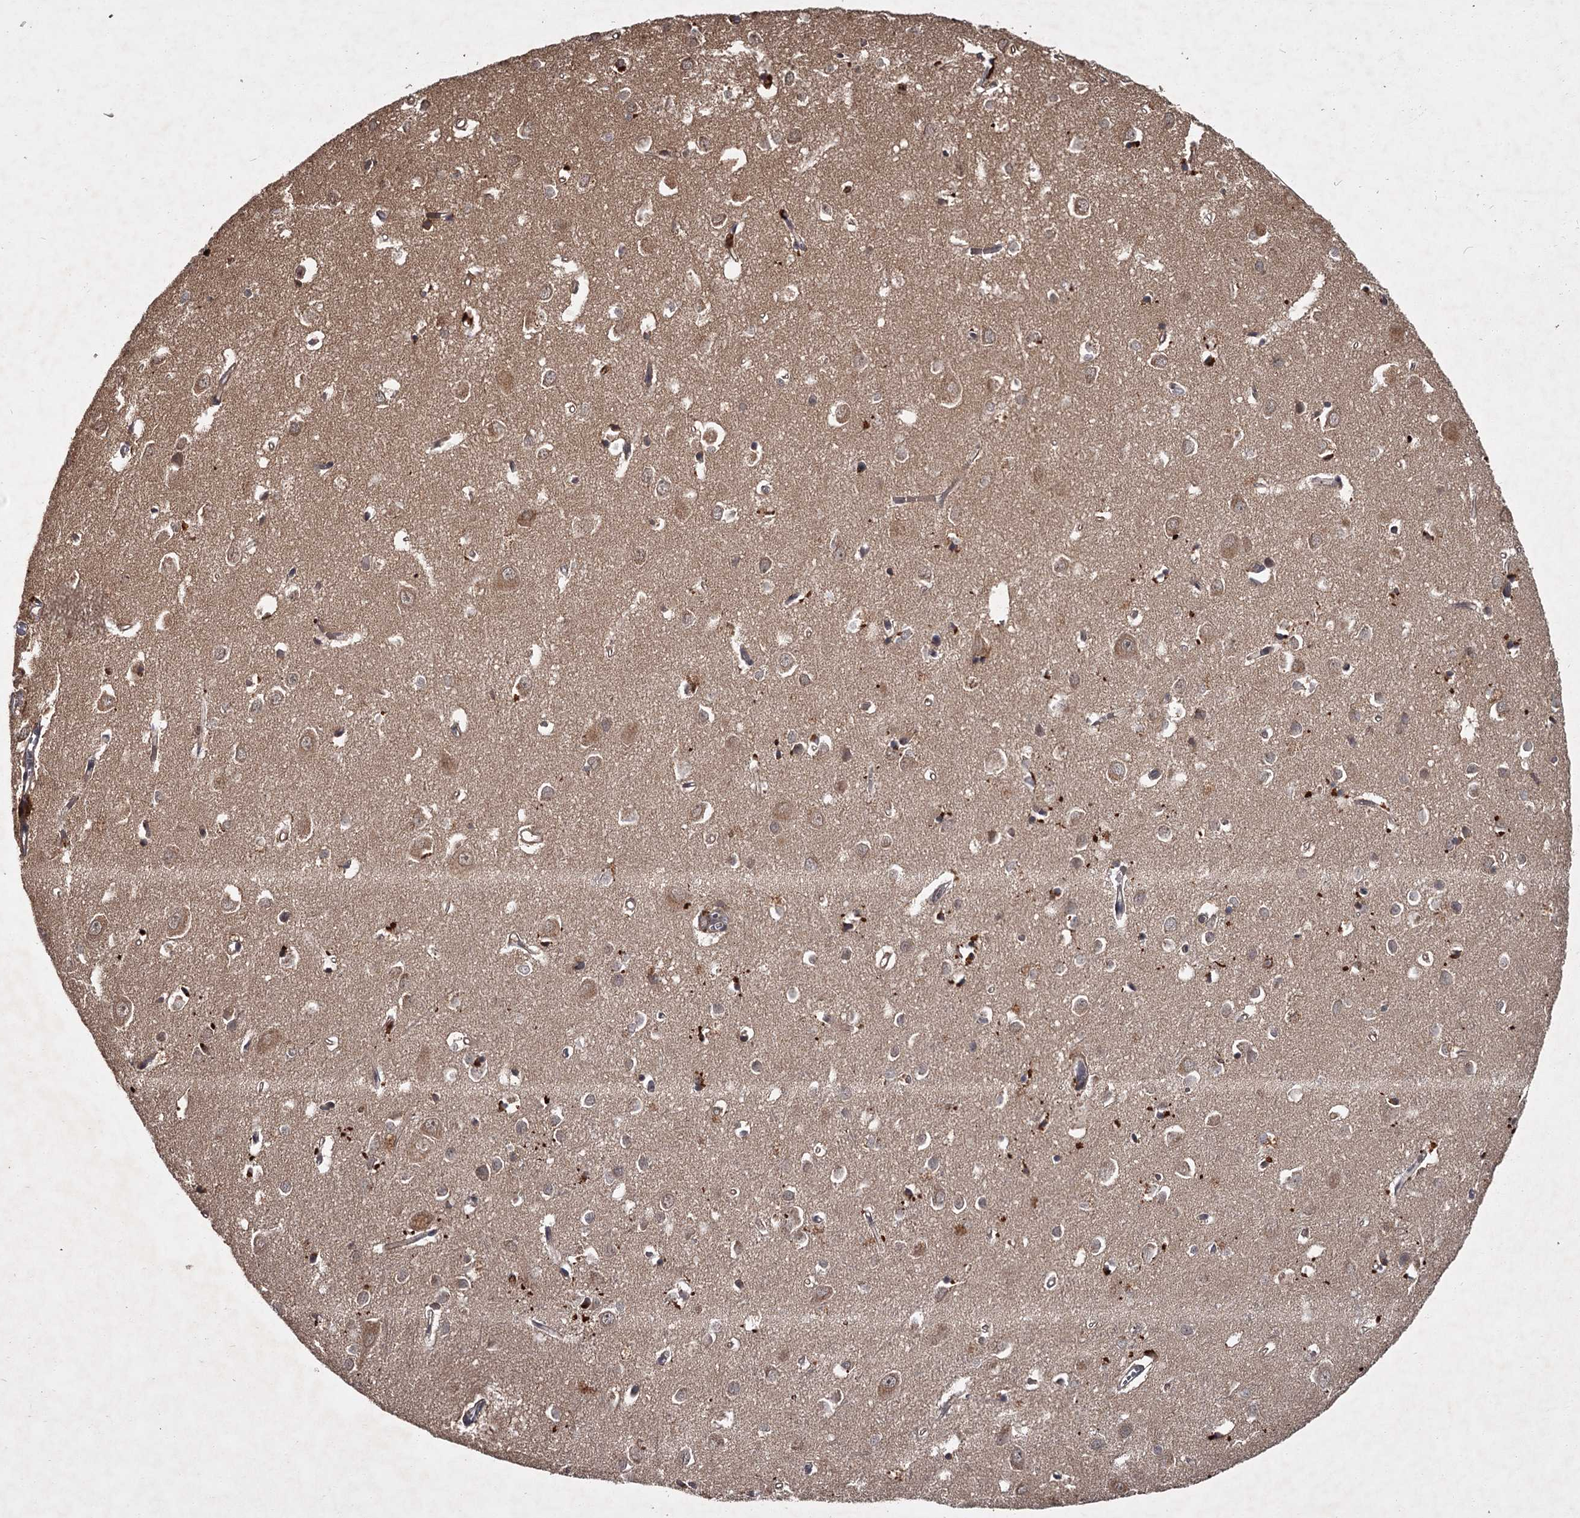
{"staining": {"intensity": "moderate", "quantity": ">75%", "location": "cytoplasmic/membranous"}, "tissue": "cerebral cortex", "cell_type": "Endothelial cells", "image_type": "normal", "snomed": [{"axis": "morphology", "description": "Normal tissue, NOS"}, {"axis": "topography", "description": "Cerebral cortex"}], "caption": "The image displays immunohistochemical staining of benign cerebral cortex. There is moderate cytoplasmic/membranous positivity is present in about >75% of endothelial cells. (DAB = brown stain, brightfield microscopy at high magnification).", "gene": "TBC1D23", "patient": {"sex": "female", "age": 64}}